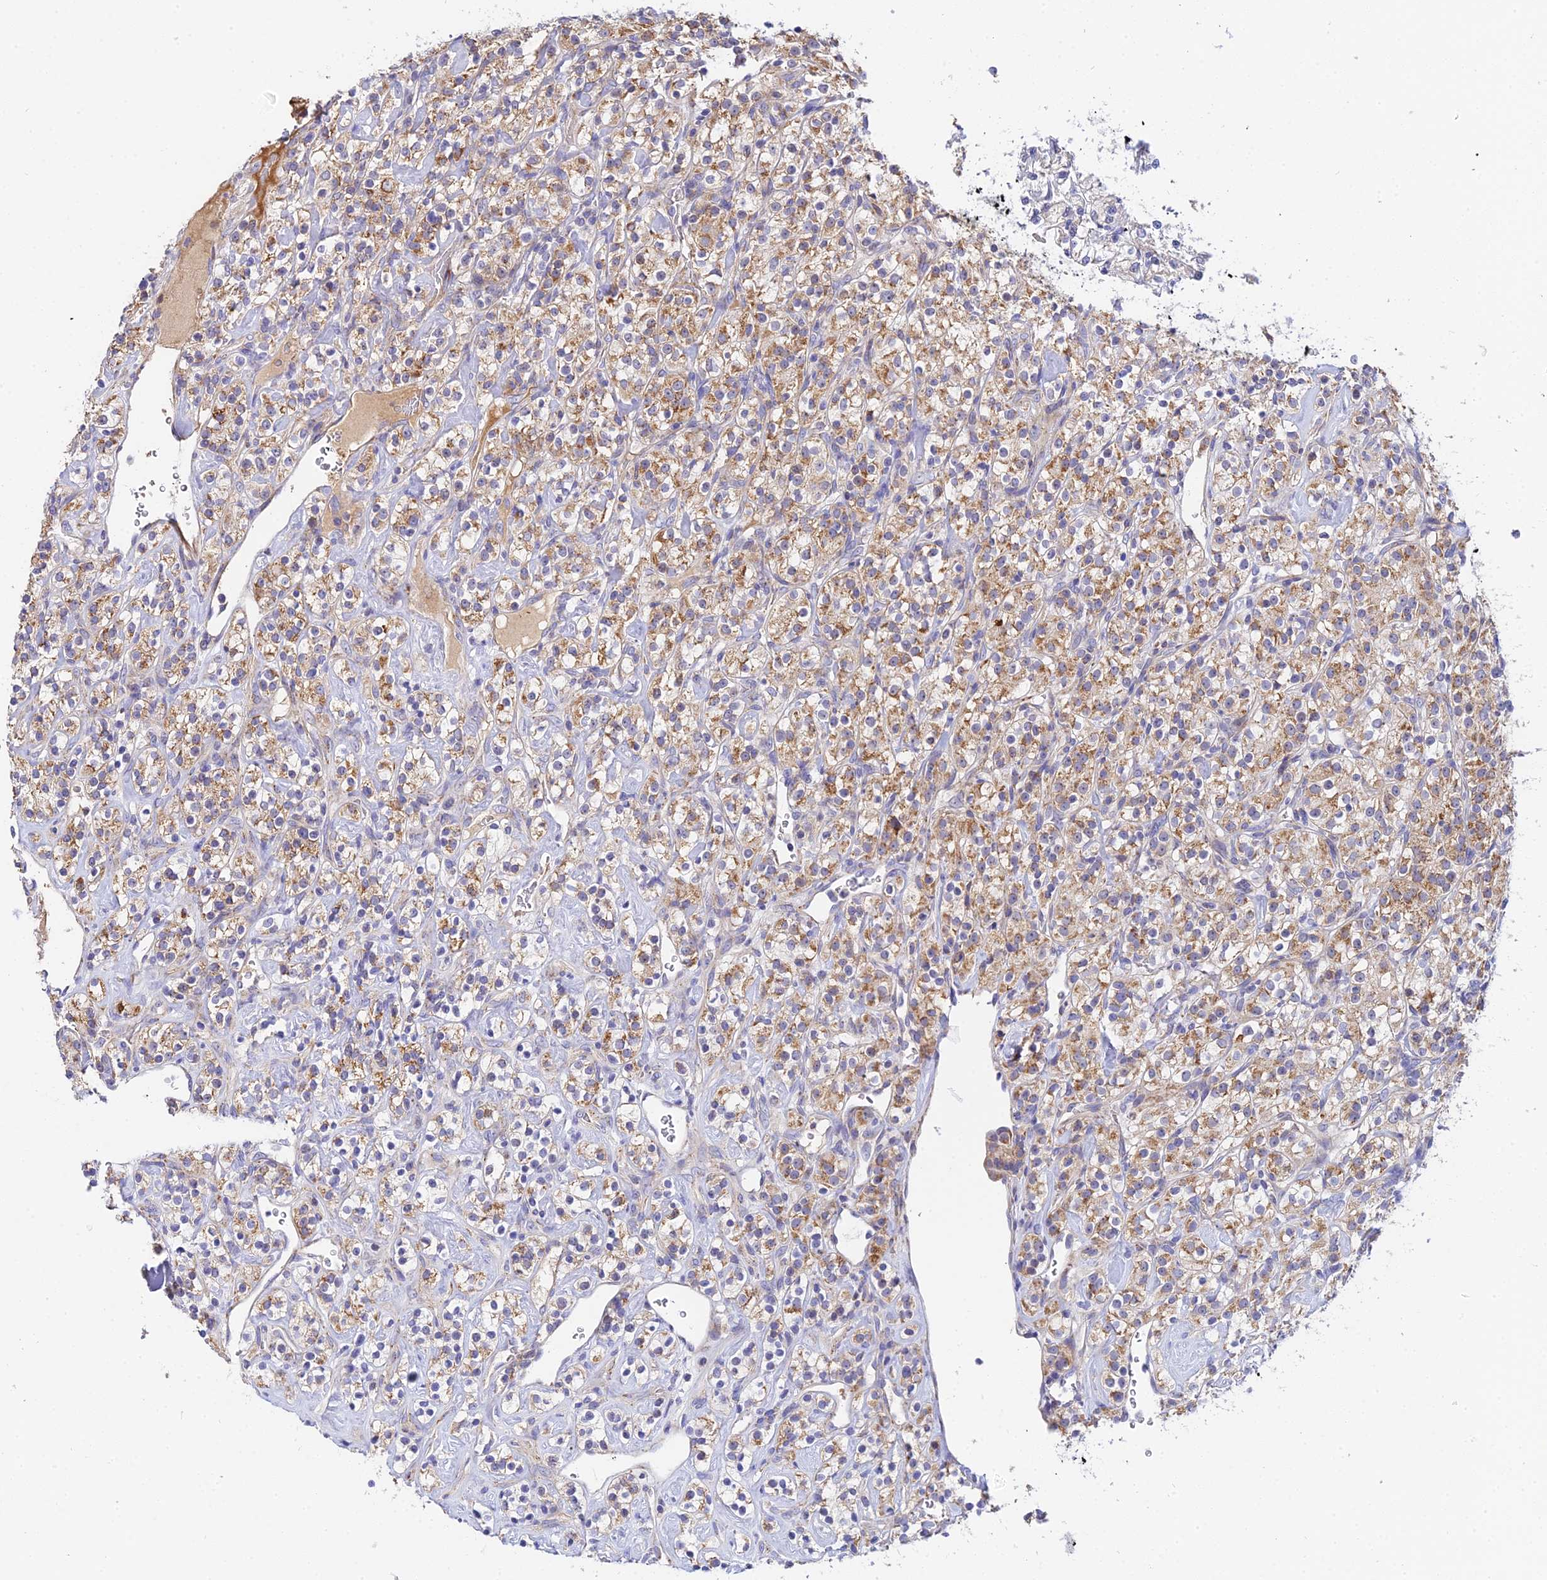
{"staining": {"intensity": "moderate", "quantity": ">75%", "location": "cytoplasmic/membranous"}, "tissue": "renal cancer", "cell_type": "Tumor cells", "image_type": "cancer", "snomed": [{"axis": "morphology", "description": "Adenocarcinoma, NOS"}, {"axis": "topography", "description": "Kidney"}], "caption": "About >75% of tumor cells in adenocarcinoma (renal) exhibit moderate cytoplasmic/membranous protein expression as visualized by brown immunohistochemical staining.", "gene": "ACOT2", "patient": {"sex": "male", "age": 77}}